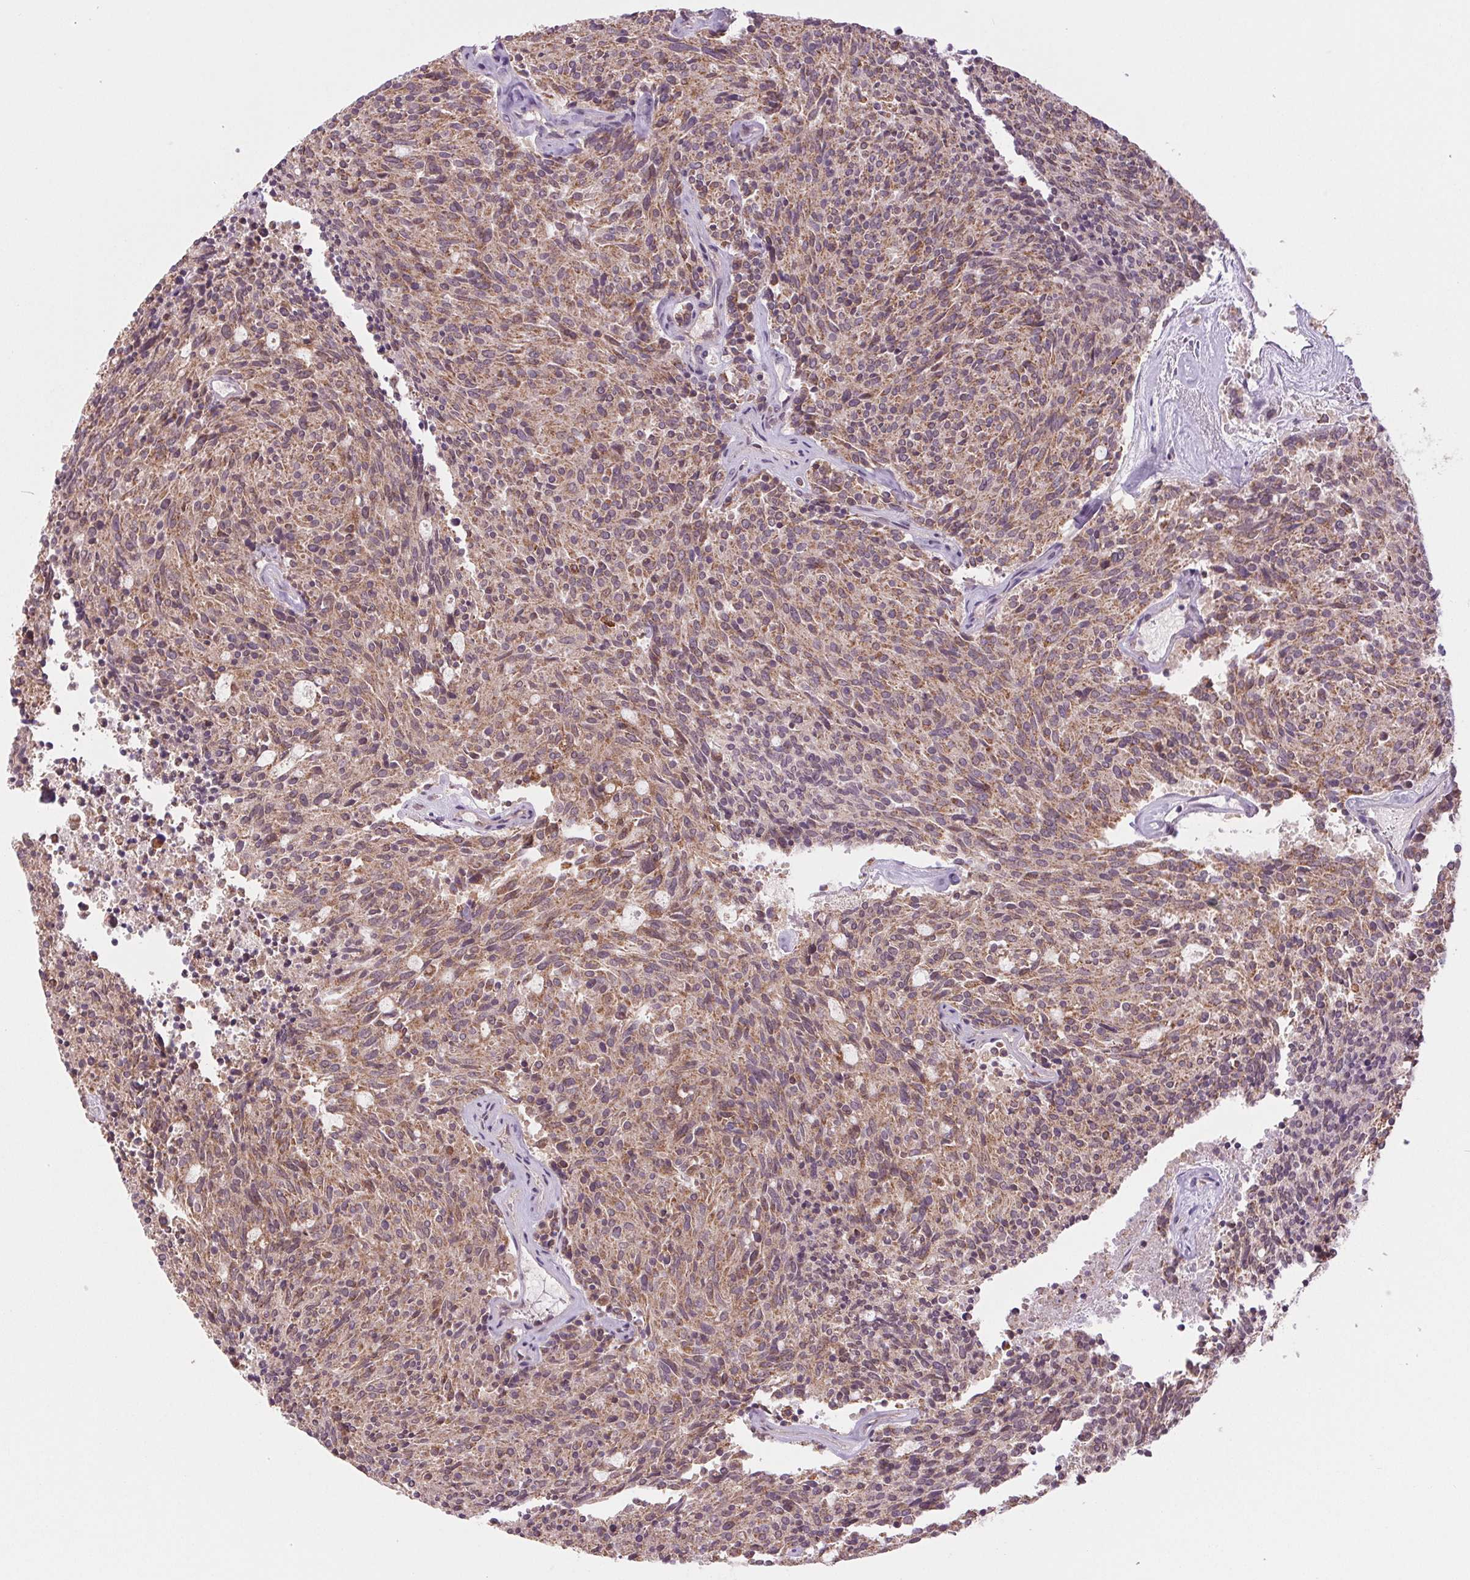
{"staining": {"intensity": "weak", "quantity": ">75%", "location": "cytoplasmic/membranous"}, "tissue": "carcinoid", "cell_type": "Tumor cells", "image_type": "cancer", "snomed": [{"axis": "morphology", "description": "Carcinoid, malignant, NOS"}, {"axis": "topography", "description": "Pancreas"}], "caption": "Carcinoid (malignant) stained for a protein displays weak cytoplasmic/membranous positivity in tumor cells.", "gene": "MAP3K5", "patient": {"sex": "female", "age": 54}}